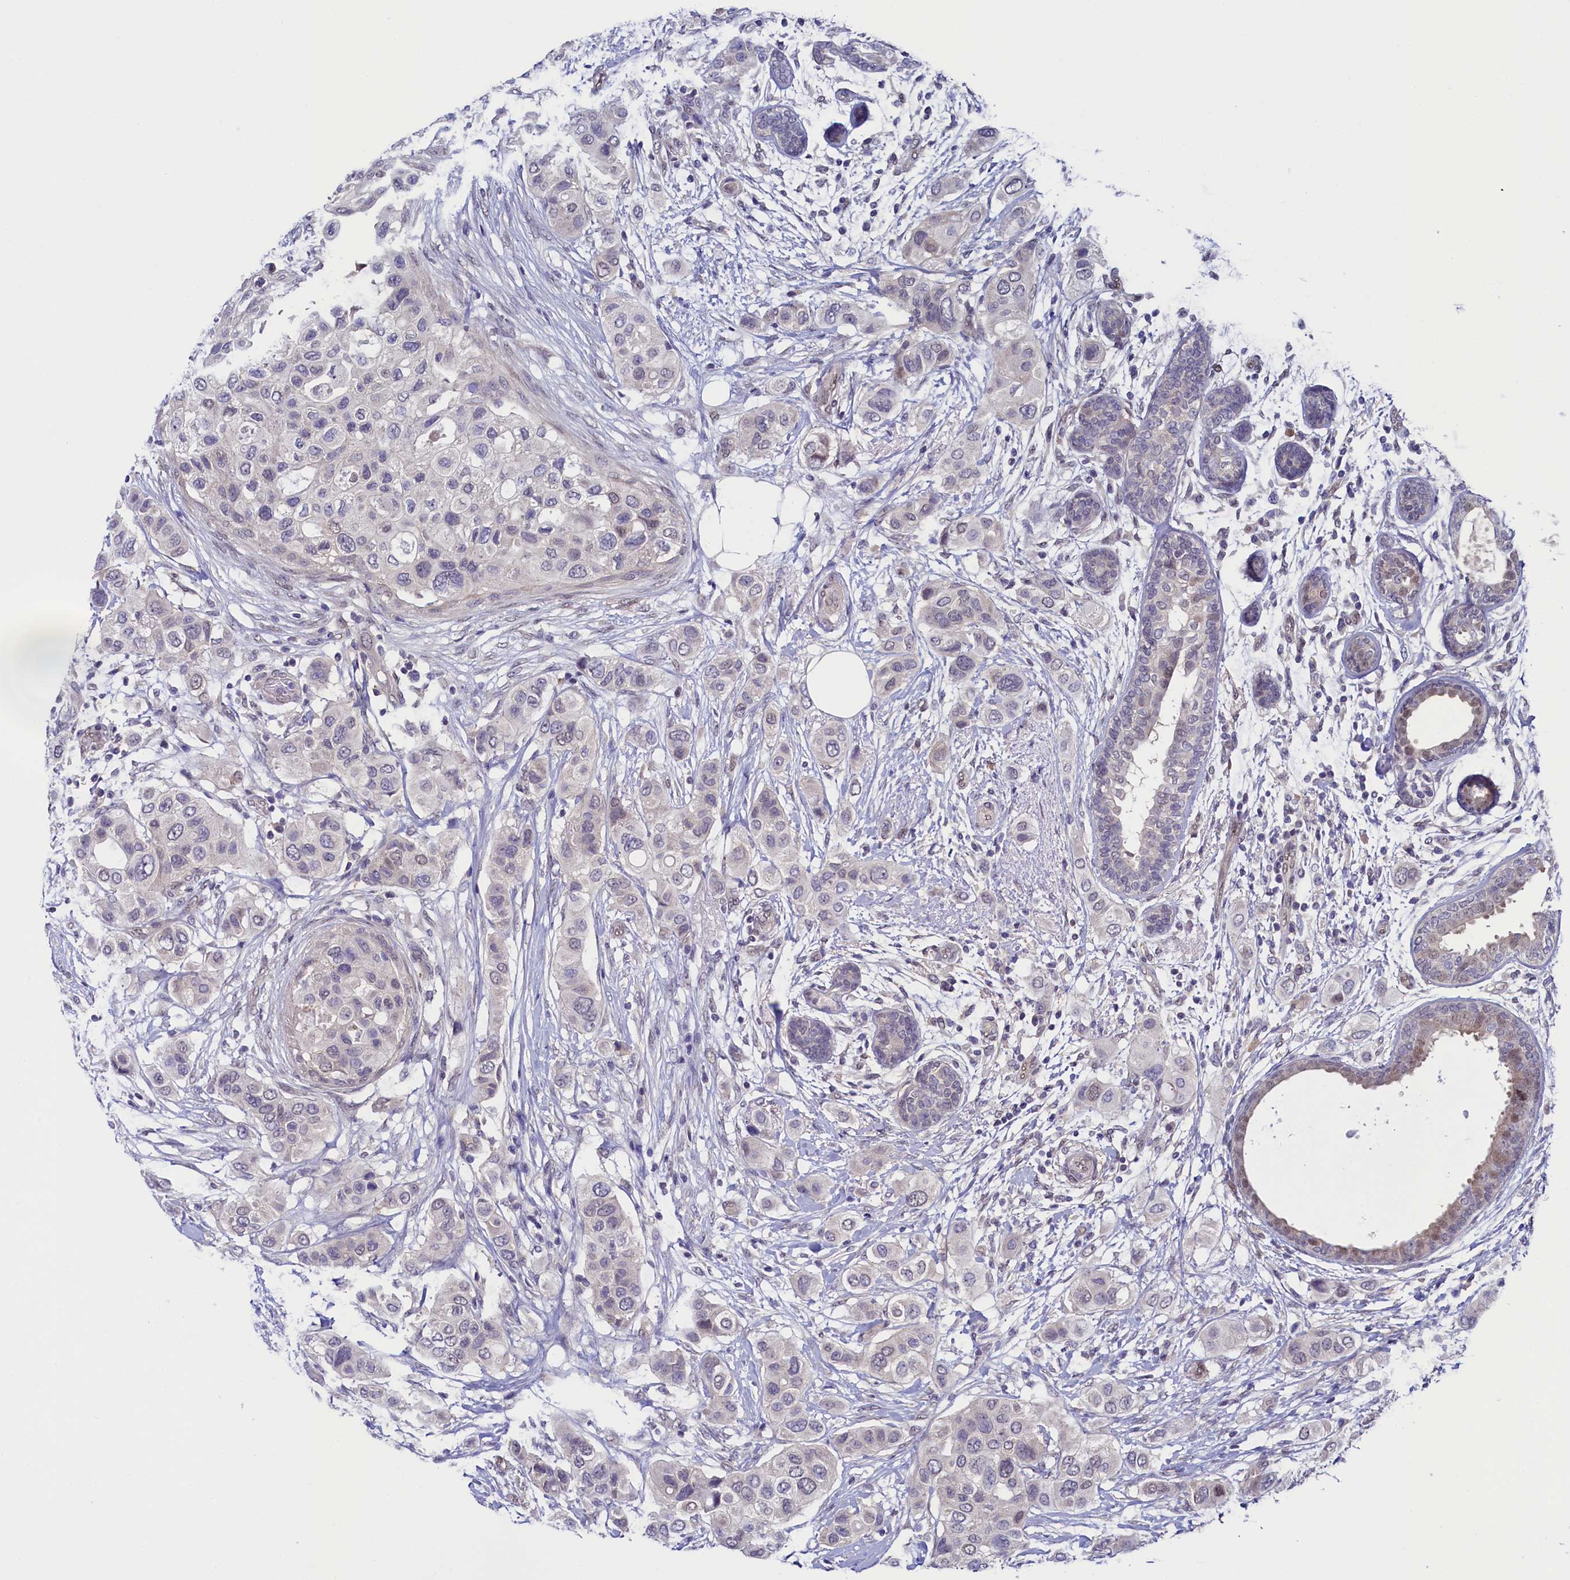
{"staining": {"intensity": "weak", "quantity": "25%-75%", "location": "nuclear"}, "tissue": "breast cancer", "cell_type": "Tumor cells", "image_type": "cancer", "snomed": [{"axis": "morphology", "description": "Lobular carcinoma"}, {"axis": "topography", "description": "Breast"}], "caption": "About 25%-75% of tumor cells in lobular carcinoma (breast) reveal weak nuclear protein staining as visualized by brown immunohistochemical staining.", "gene": "FLYWCH2", "patient": {"sex": "female", "age": 51}}